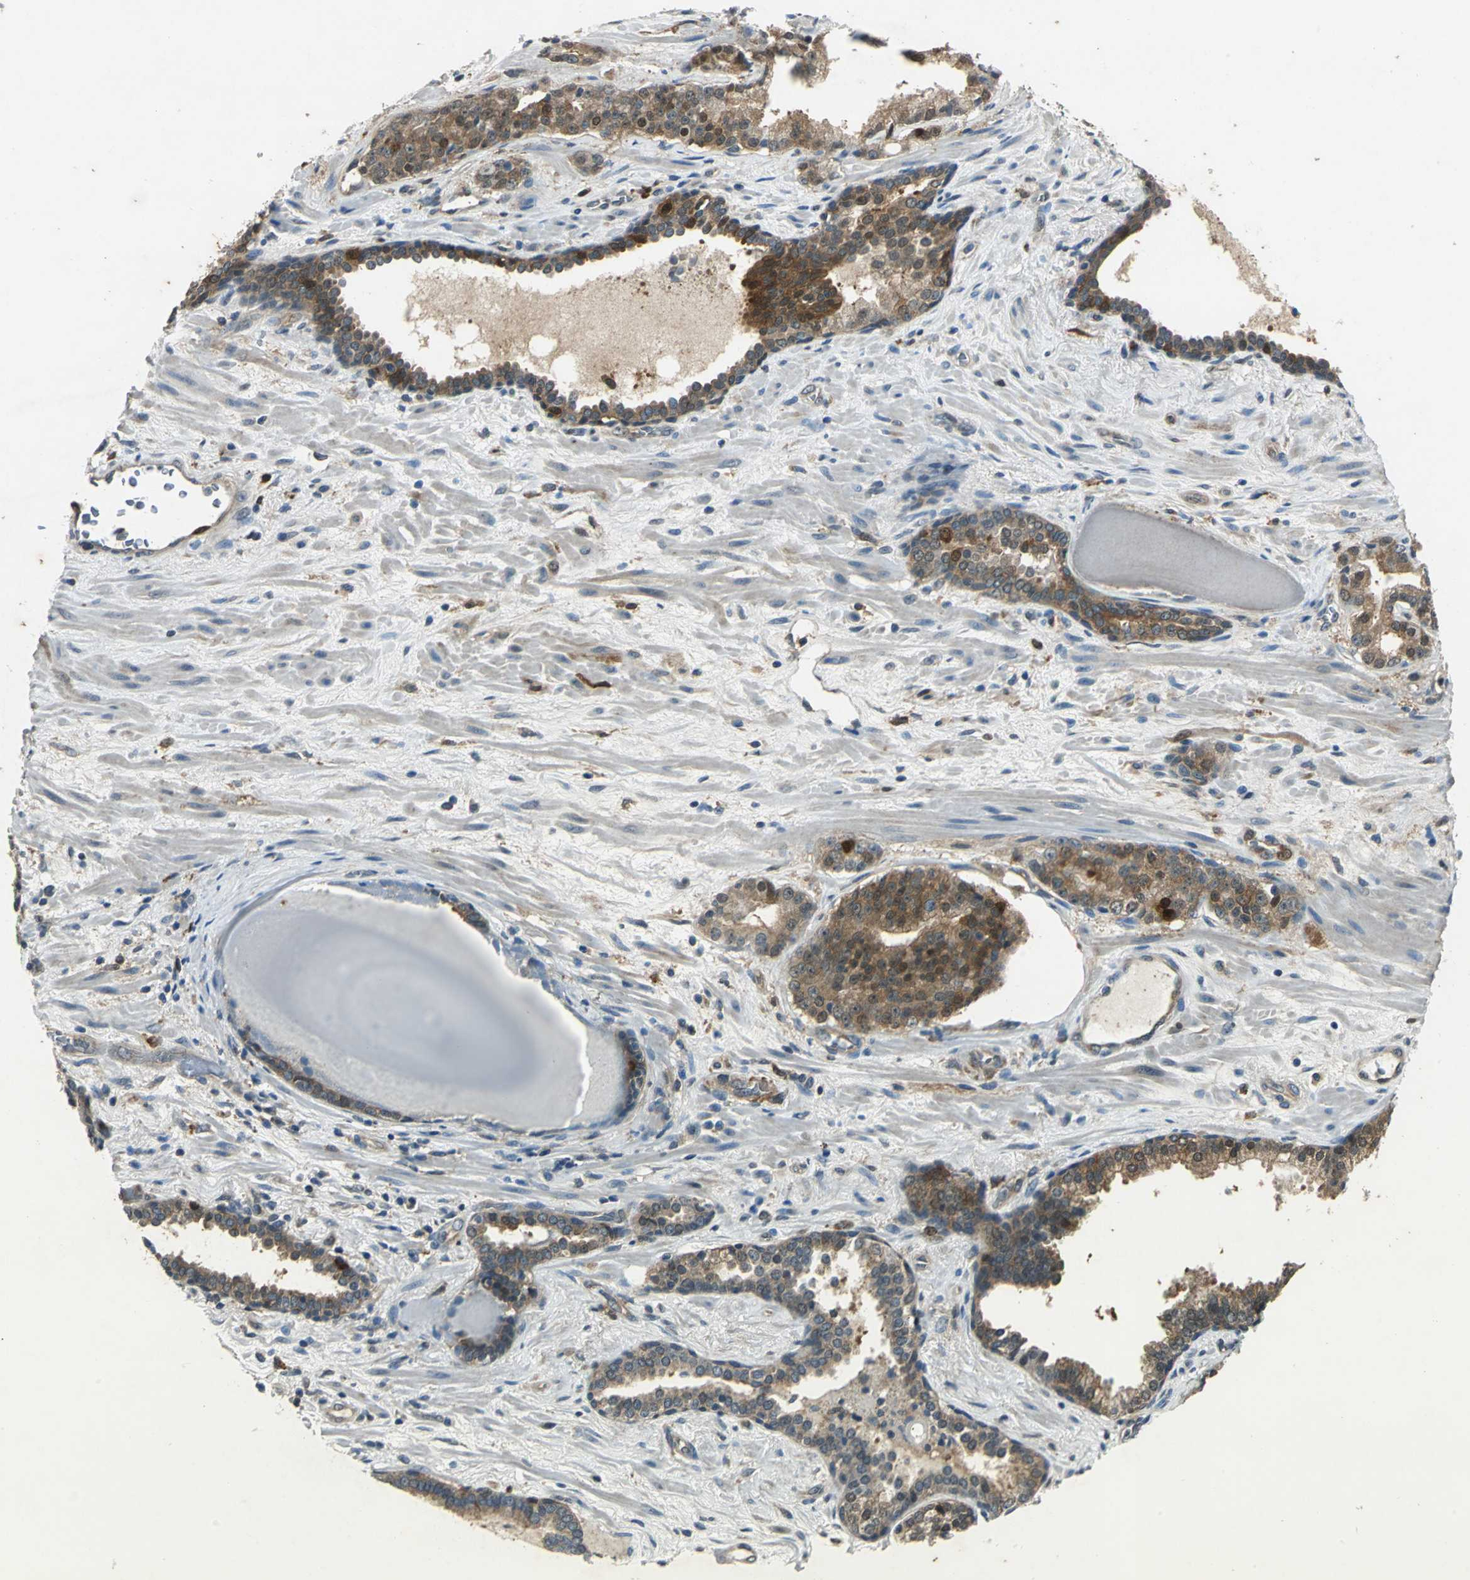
{"staining": {"intensity": "moderate", "quantity": ">75%", "location": "cytoplasmic/membranous,nuclear"}, "tissue": "prostate cancer", "cell_type": "Tumor cells", "image_type": "cancer", "snomed": [{"axis": "morphology", "description": "Adenocarcinoma, Low grade"}, {"axis": "topography", "description": "Prostate"}], "caption": "Prostate cancer (low-grade adenocarcinoma) stained with DAB (3,3'-diaminobenzidine) IHC reveals medium levels of moderate cytoplasmic/membranous and nuclear expression in approximately >75% of tumor cells. The staining was performed using DAB (3,3'-diaminobenzidine), with brown indicating positive protein expression. Nuclei are stained blue with hematoxylin.", "gene": "RRM2B", "patient": {"sex": "male", "age": 63}}